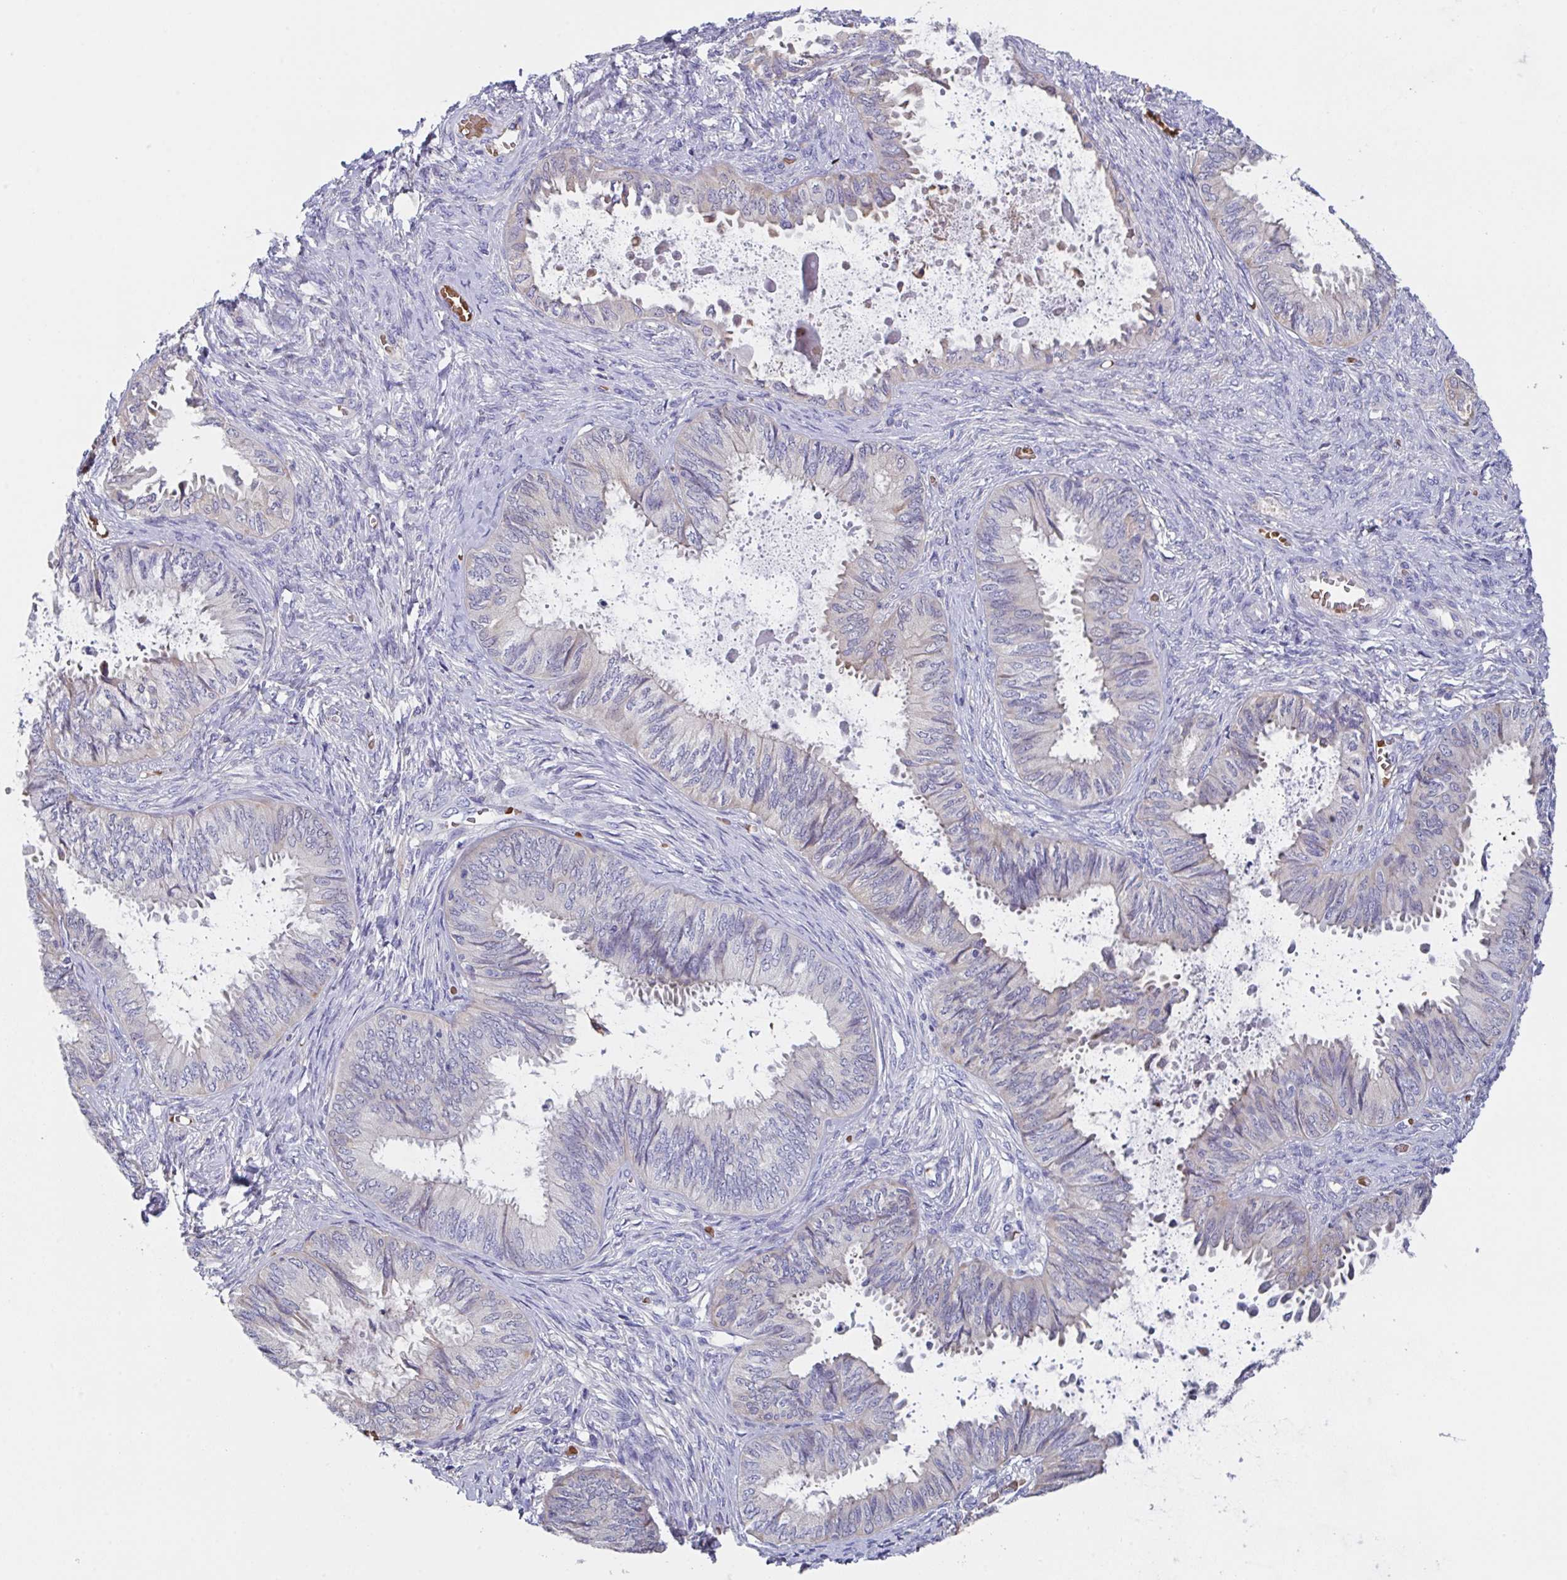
{"staining": {"intensity": "negative", "quantity": "none", "location": "none"}, "tissue": "ovarian cancer", "cell_type": "Tumor cells", "image_type": "cancer", "snomed": [{"axis": "morphology", "description": "Carcinoma, endometroid"}, {"axis": "topography", "description": "Ovary"}], "caption": "This is a photomicrograph of immunohistochemistry staining of ovarian endometroid carcinoma, which shows no staining in tumor cells. The staining was performed using DAB (3,3'-diaminobenzidine) to visualize the protein expression in brown, while the nuclei were stained in blue with hematoxylin (Magnification: 20x).", "gene": "TFAP2C", "patient": {"sex": "female", "age": 70}}